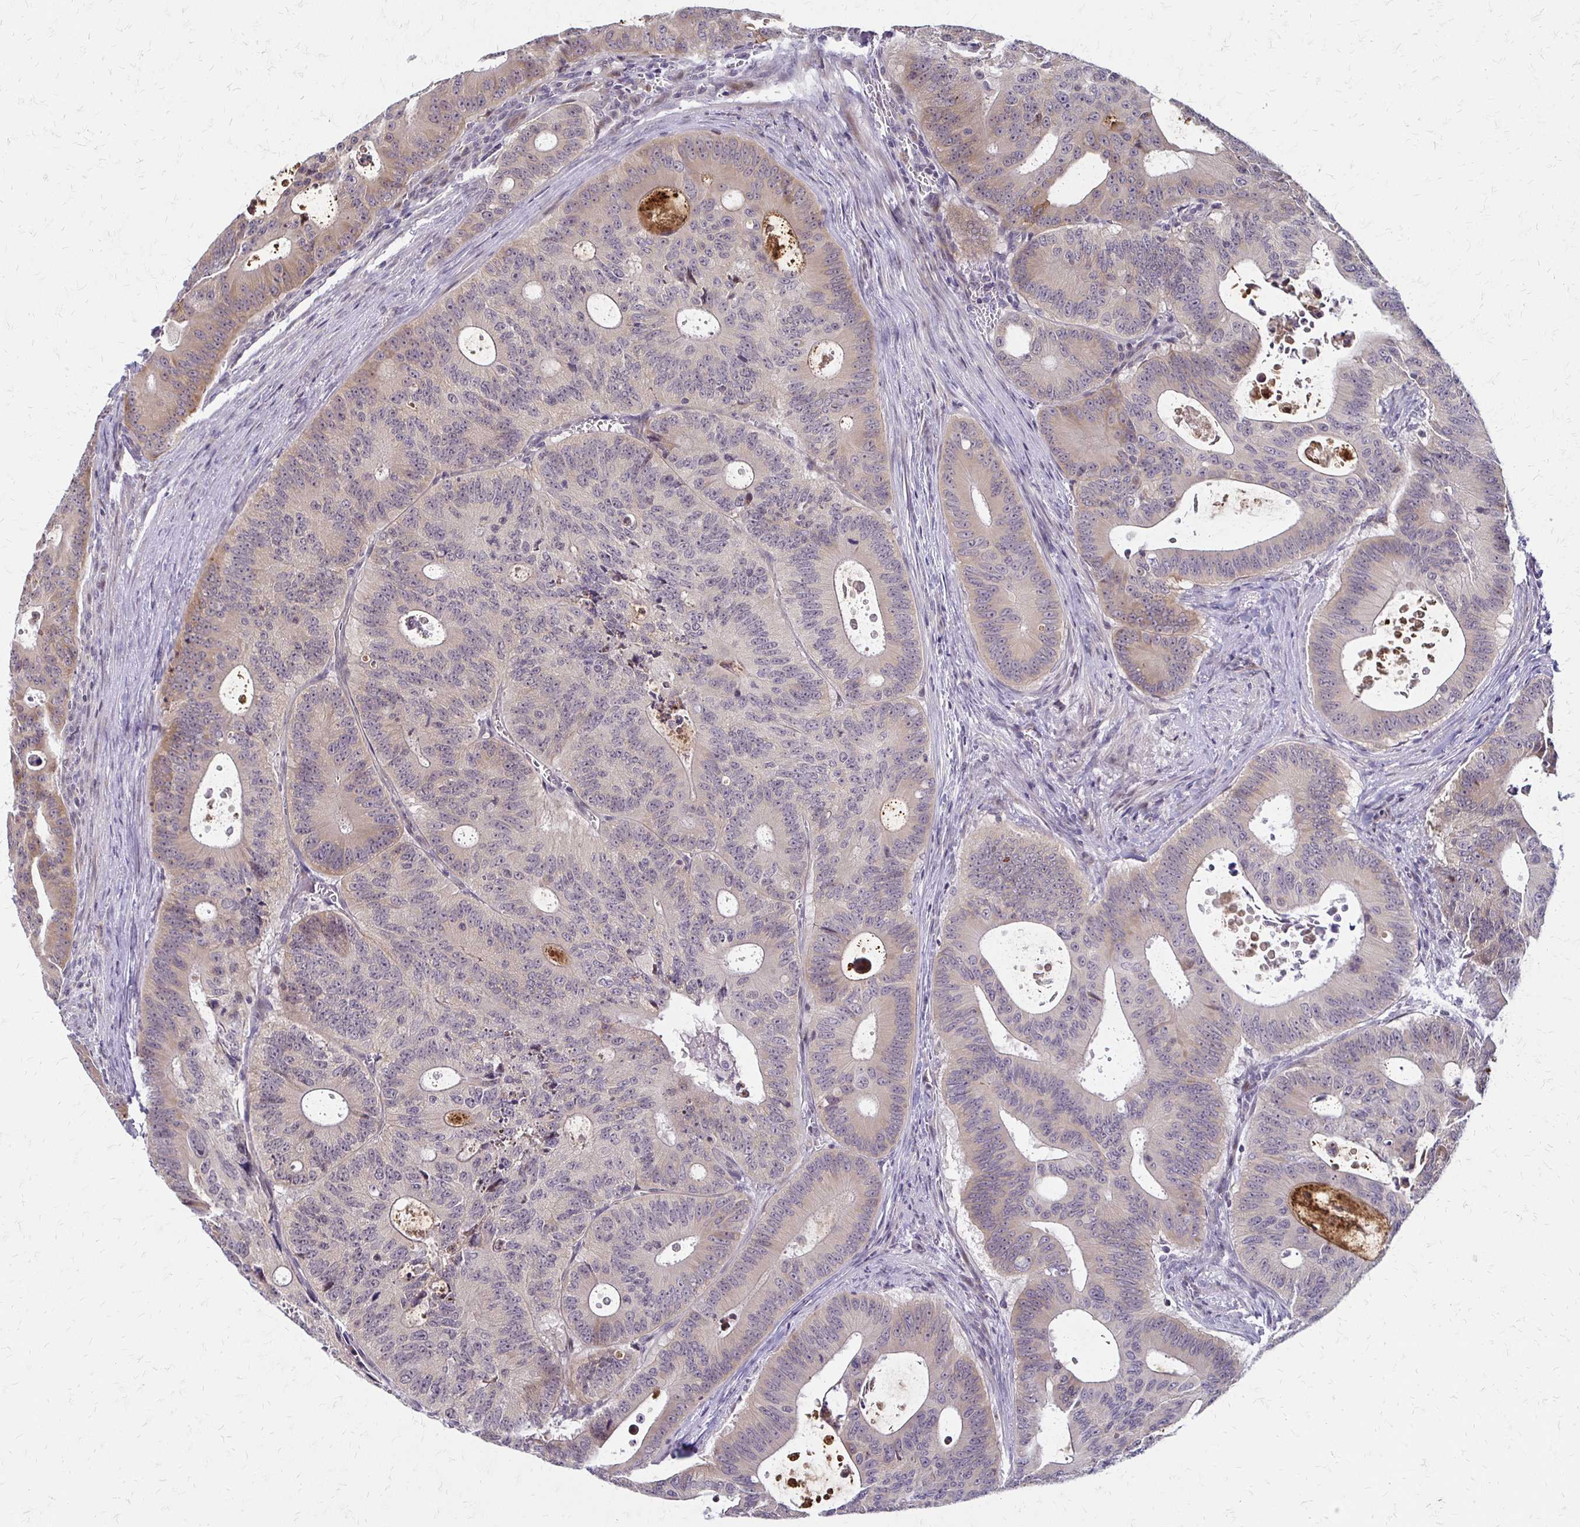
{"staining": {"intensity": "weak", "quantity": ">75%", "location": "cytoplasmic/membranous"}, "tissue": "colorectal cancer", "cell_type": "Tumor cells", "image_type": "cancer", "snomed": [{"axis": "morphology", "description": "Adenocarcinoma, NOS"}, {"axis": "topography", "description": "Colon"}], "caption": "Protein staining of colorectal cancer tissue displays weak cytoplasmic/membranous expression in approximately >75% of tumor cells. (DAB (3,3'-diaminobenzidine) IHC with brightfield microscopy, high magnification).", "gene": "TRIR", "patient": {"sex": "male", "age": 62}}